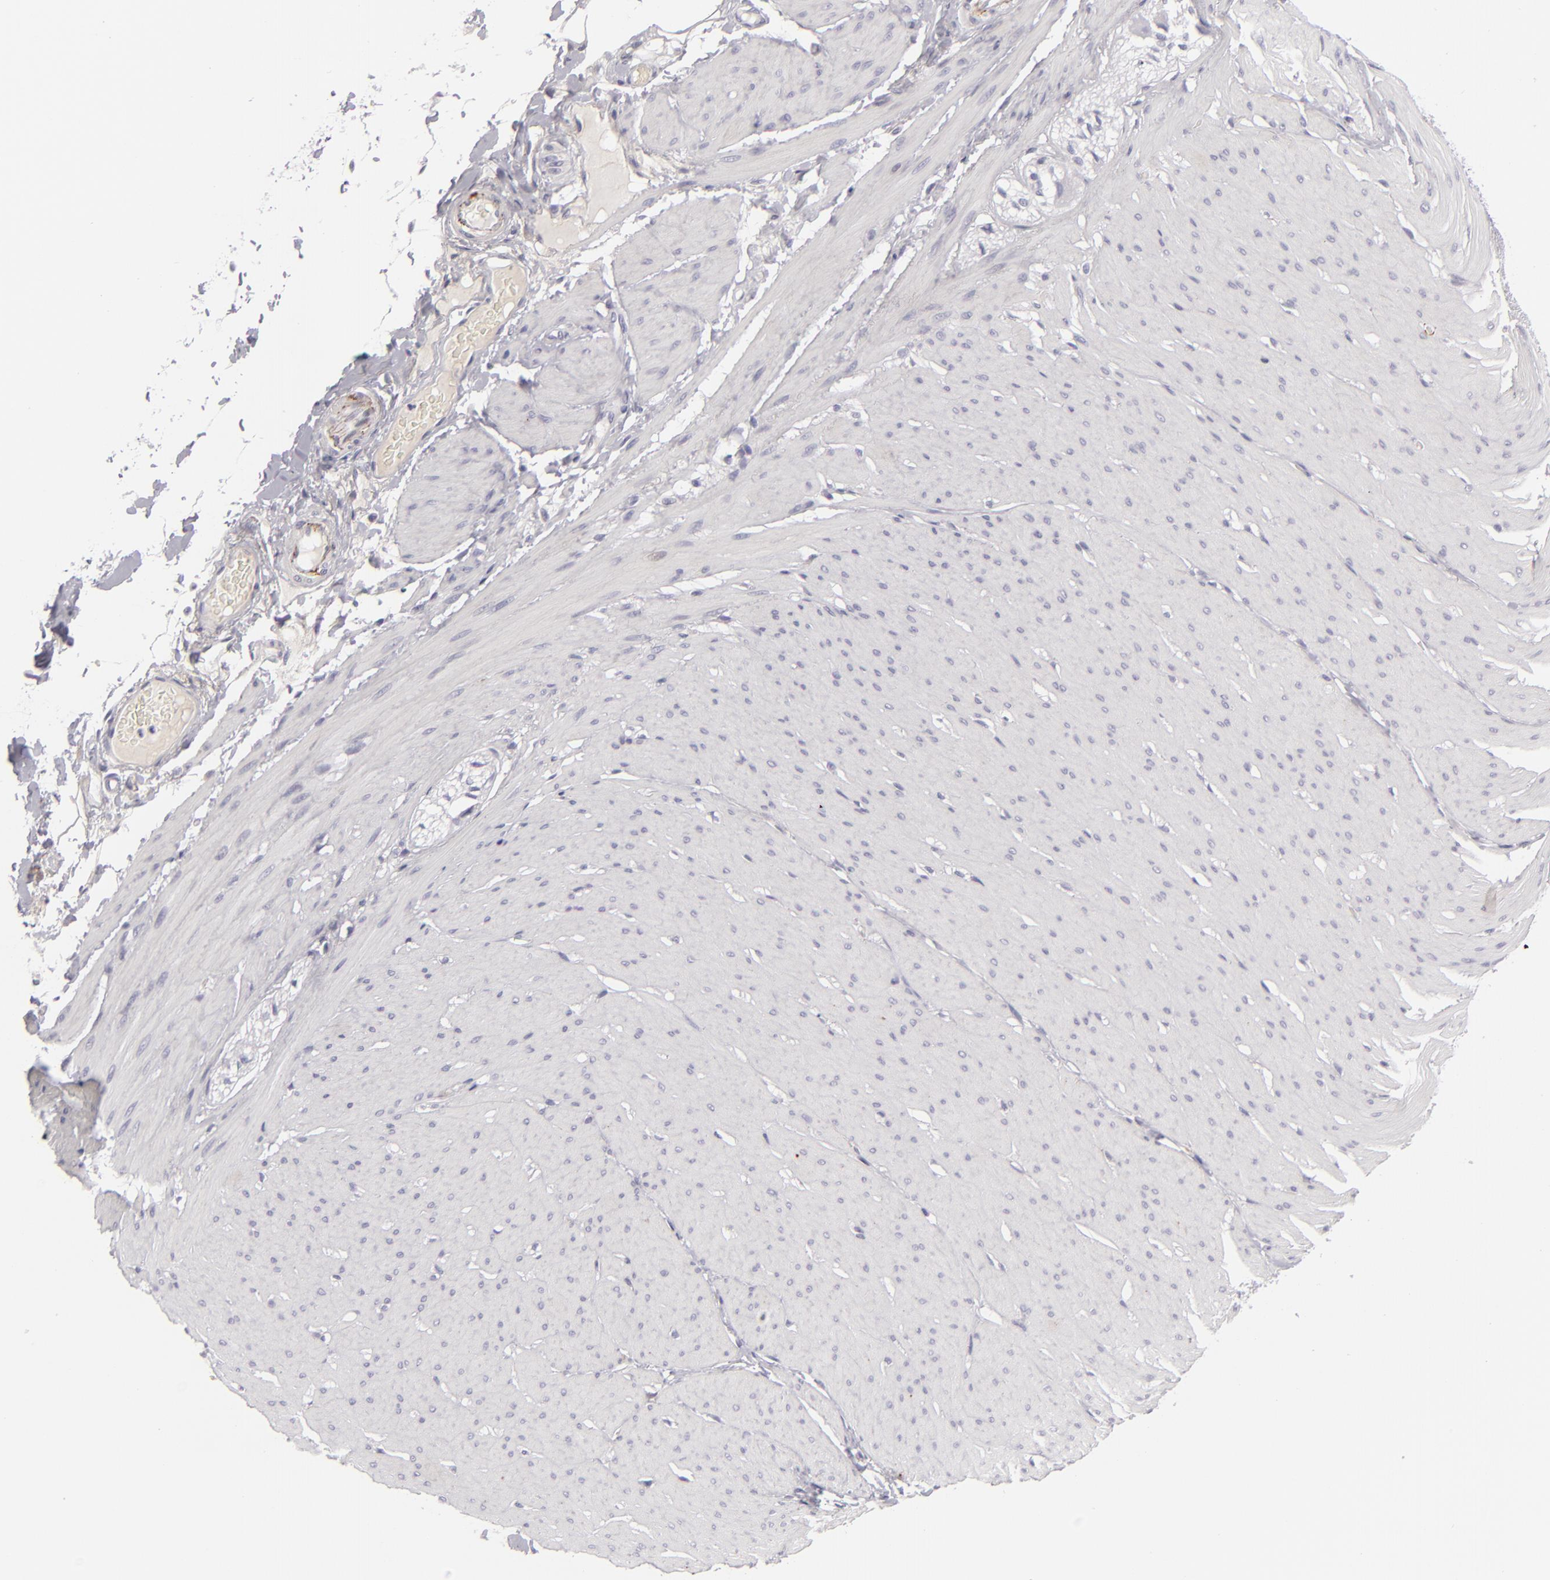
{"staining": {"intensity": "negative", "quantity": "none", "location": "none"}, "tissue": "smooth muscle", "cell_type": "Smooth muscle cells", "image_type": "normal", "snomed": [{"axis": "morphology", "description": "Normal tissue, NOS"}, {"axis": "topography", "description": "Smooth muscle"}, {"axis": "topography", "description": "Colon"}], "caption": "A histopathology image of smooth muscle stained for a protein demonstrates no brown staining in smooth muscle cells.", "gene": "C9", "patient": {"sex": "male", "age": 67}}